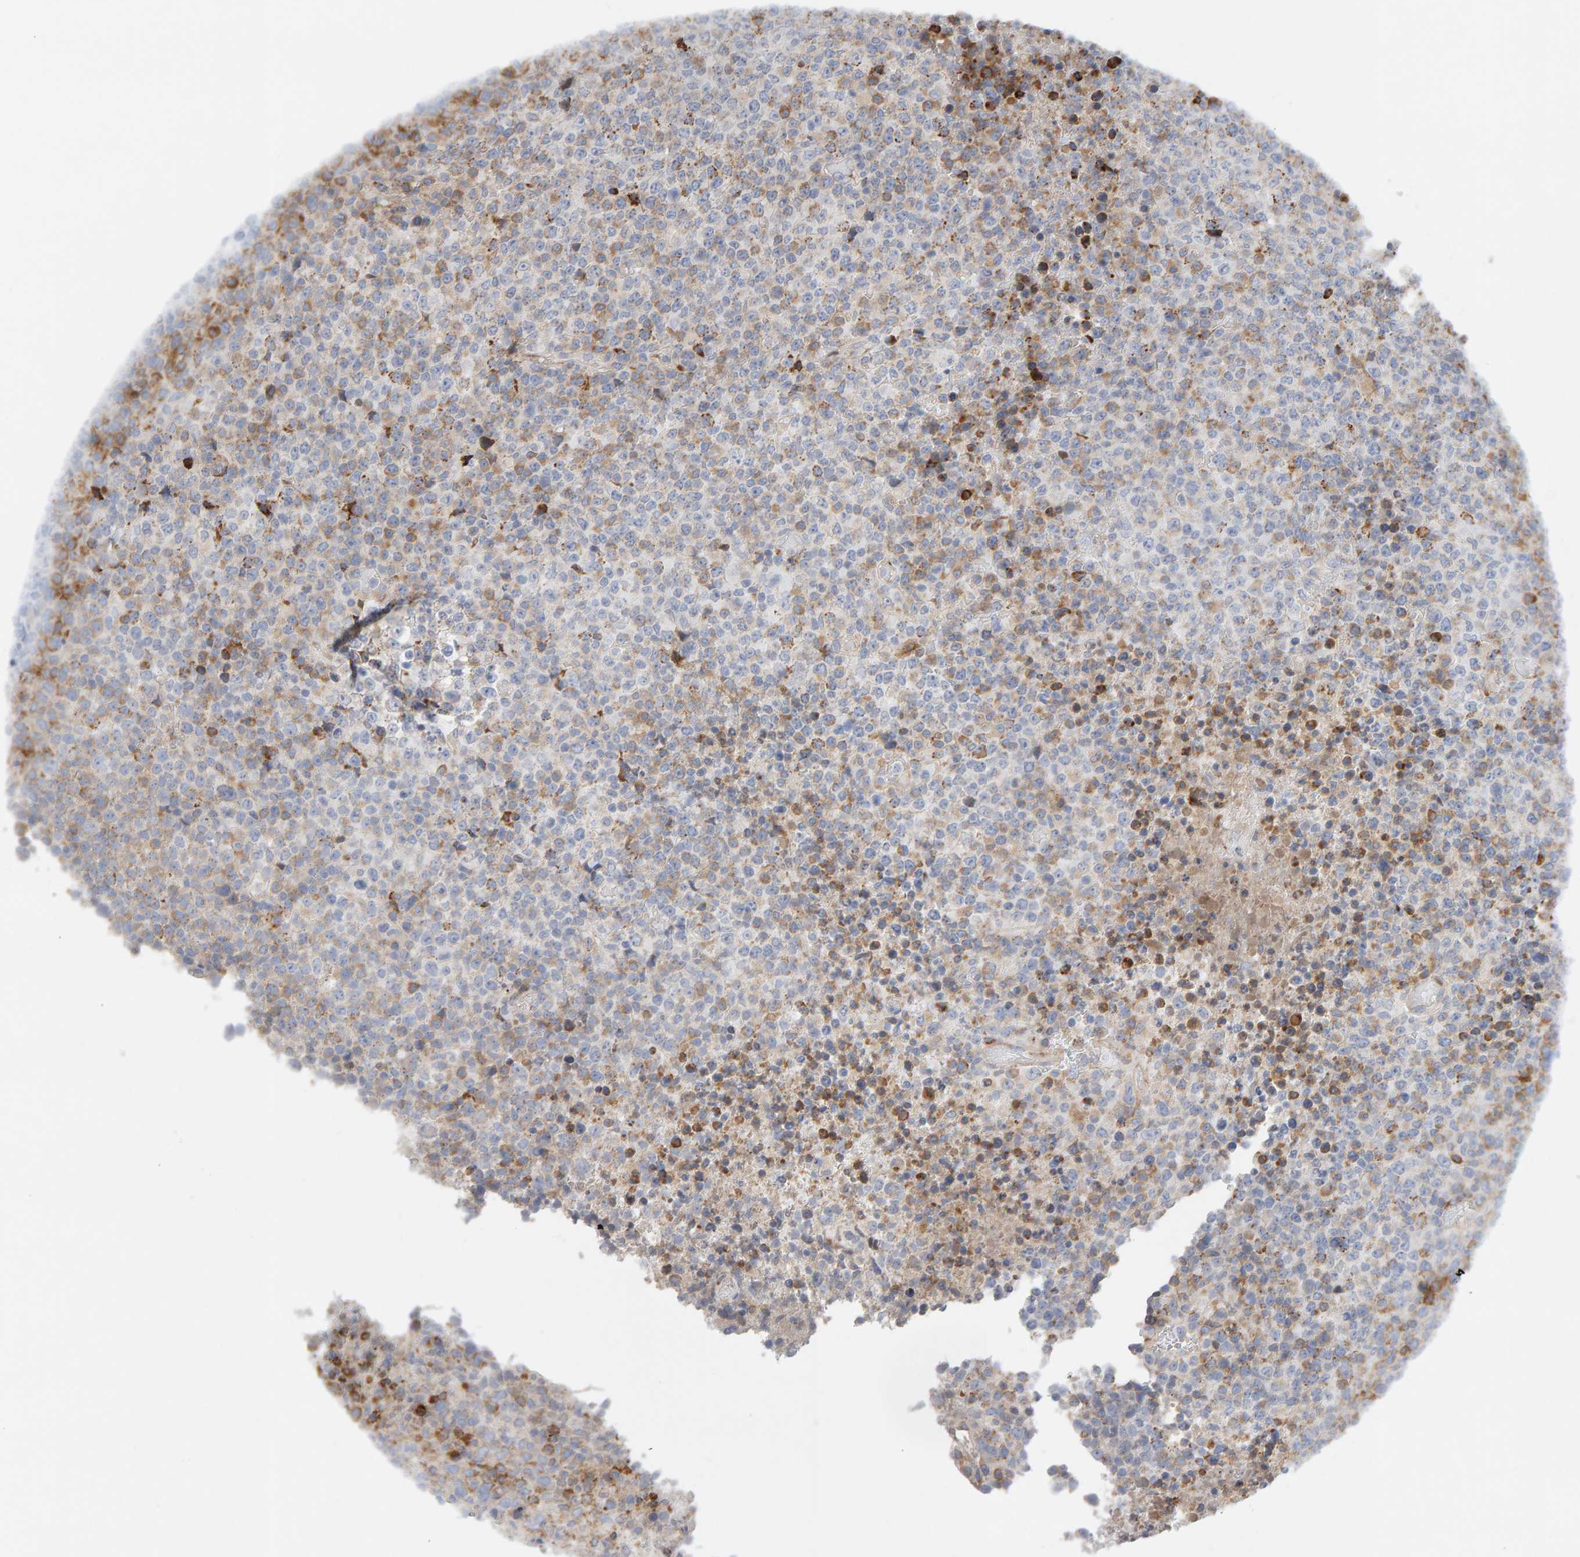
{"staining": {"intensity": "moderate", "quantity": "25%-75%", "location": "cytoplasmic/membranous"}, "tissue": "lymphoma", "cell_type": "Tumor cells", "image_type": "cancer", "snomed": [{"axis": "morphology", "description": "Malignant lymphoma, non-Hodgkin's type, High grade"}, {"axis": "topography", "description": "Lymph node"}], "caption": "Lymphoma tissue exhibits moderate cytoplasmic/membranous positivity in about 25%-75% of tumor cells", "gene": "ENGASE", "patient": {"sex": "male", "age": 13}}